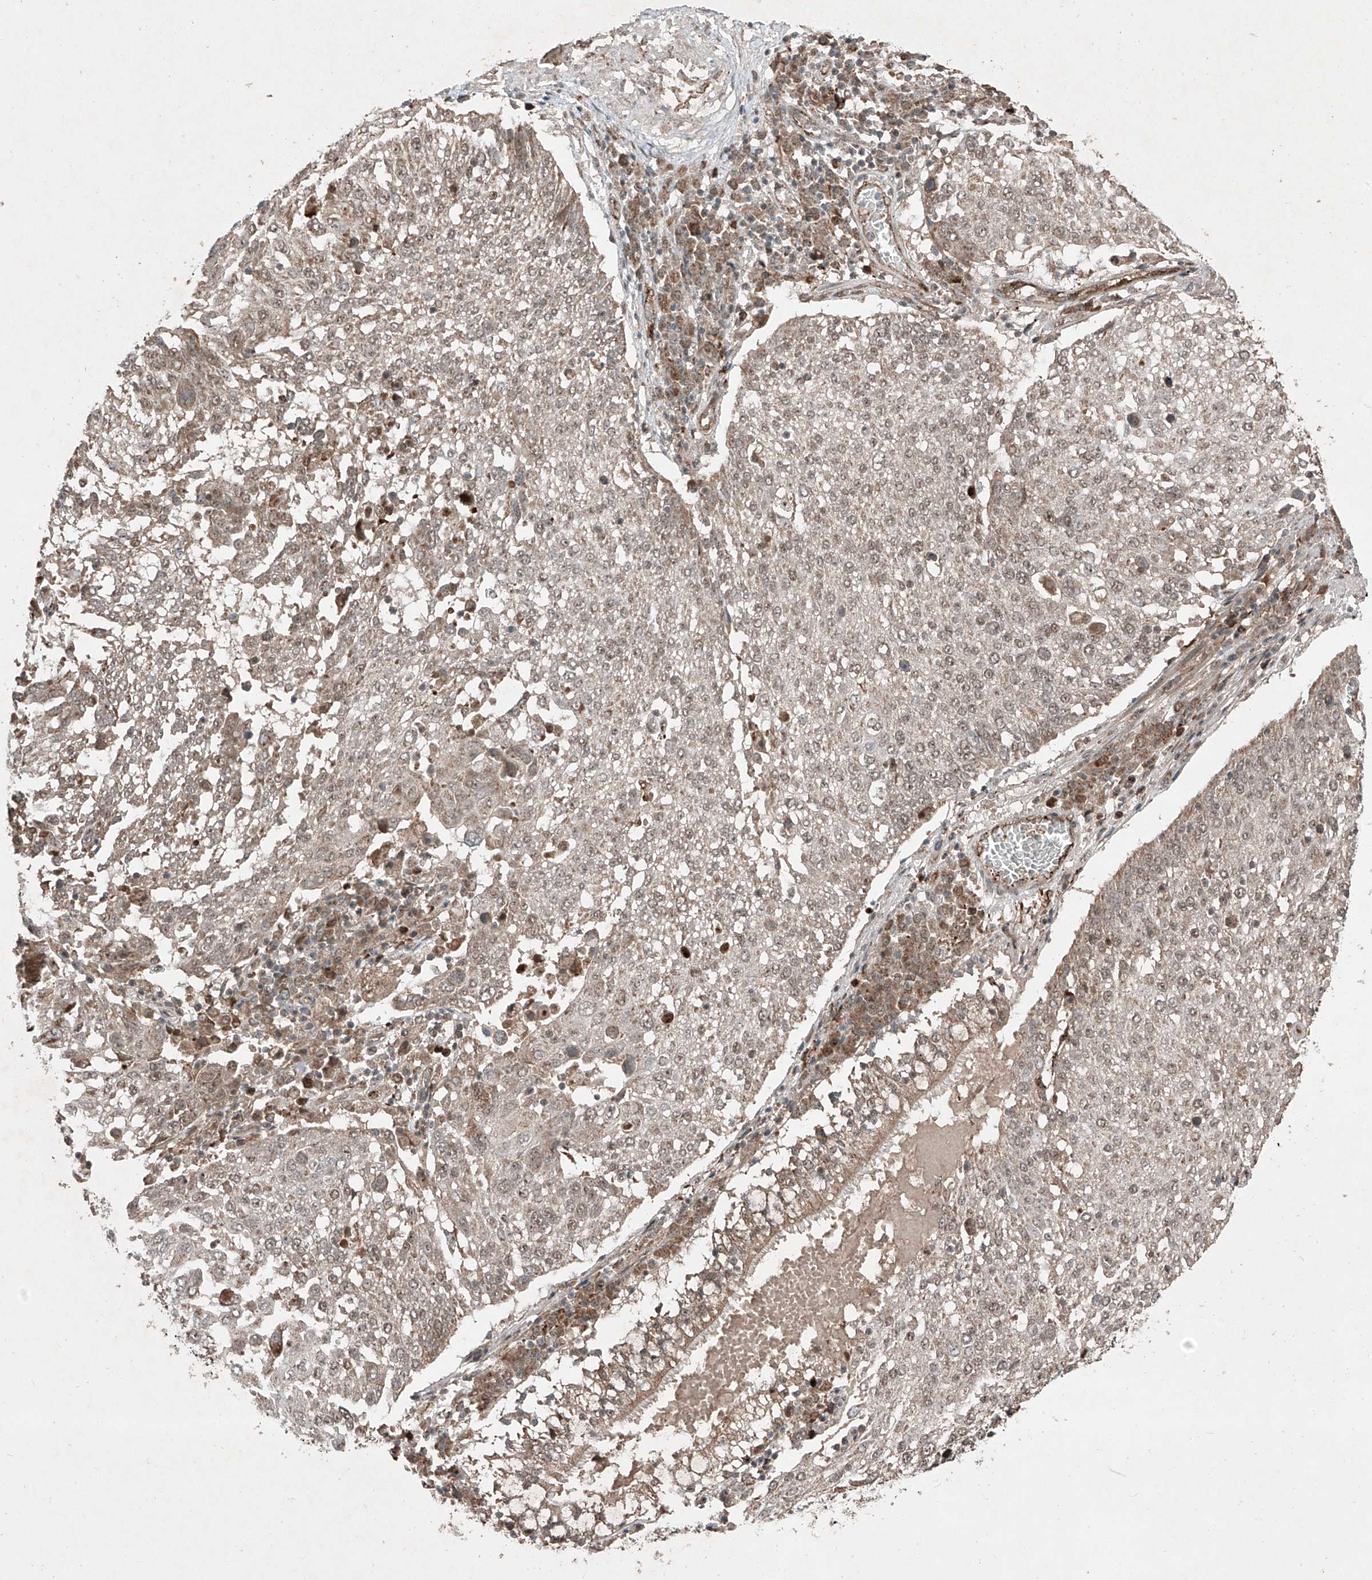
{"staining": {"intensity": "weak", "quantity": ">75%", "location": "nuclear"}, "tissue": "lung cancer", "cell_type": "Tumor cells", "image_type": "cancer", "snomed": [{"axis": "morphology", "description": "Squamous cell carcinoma, NOS"}, {"axis": "topography", "description": "Lung"}], "caption": "Lung squamous cell carcinoma was stained to show a protein in brown. There is low levels of weak nuclear staining in approximately >75% of tumor cells. (brown staining indicates protein expression, while blue staining denotes nuclei).", "gene": "ZNF620", "patient": {"sex": "male", "age": 65}}